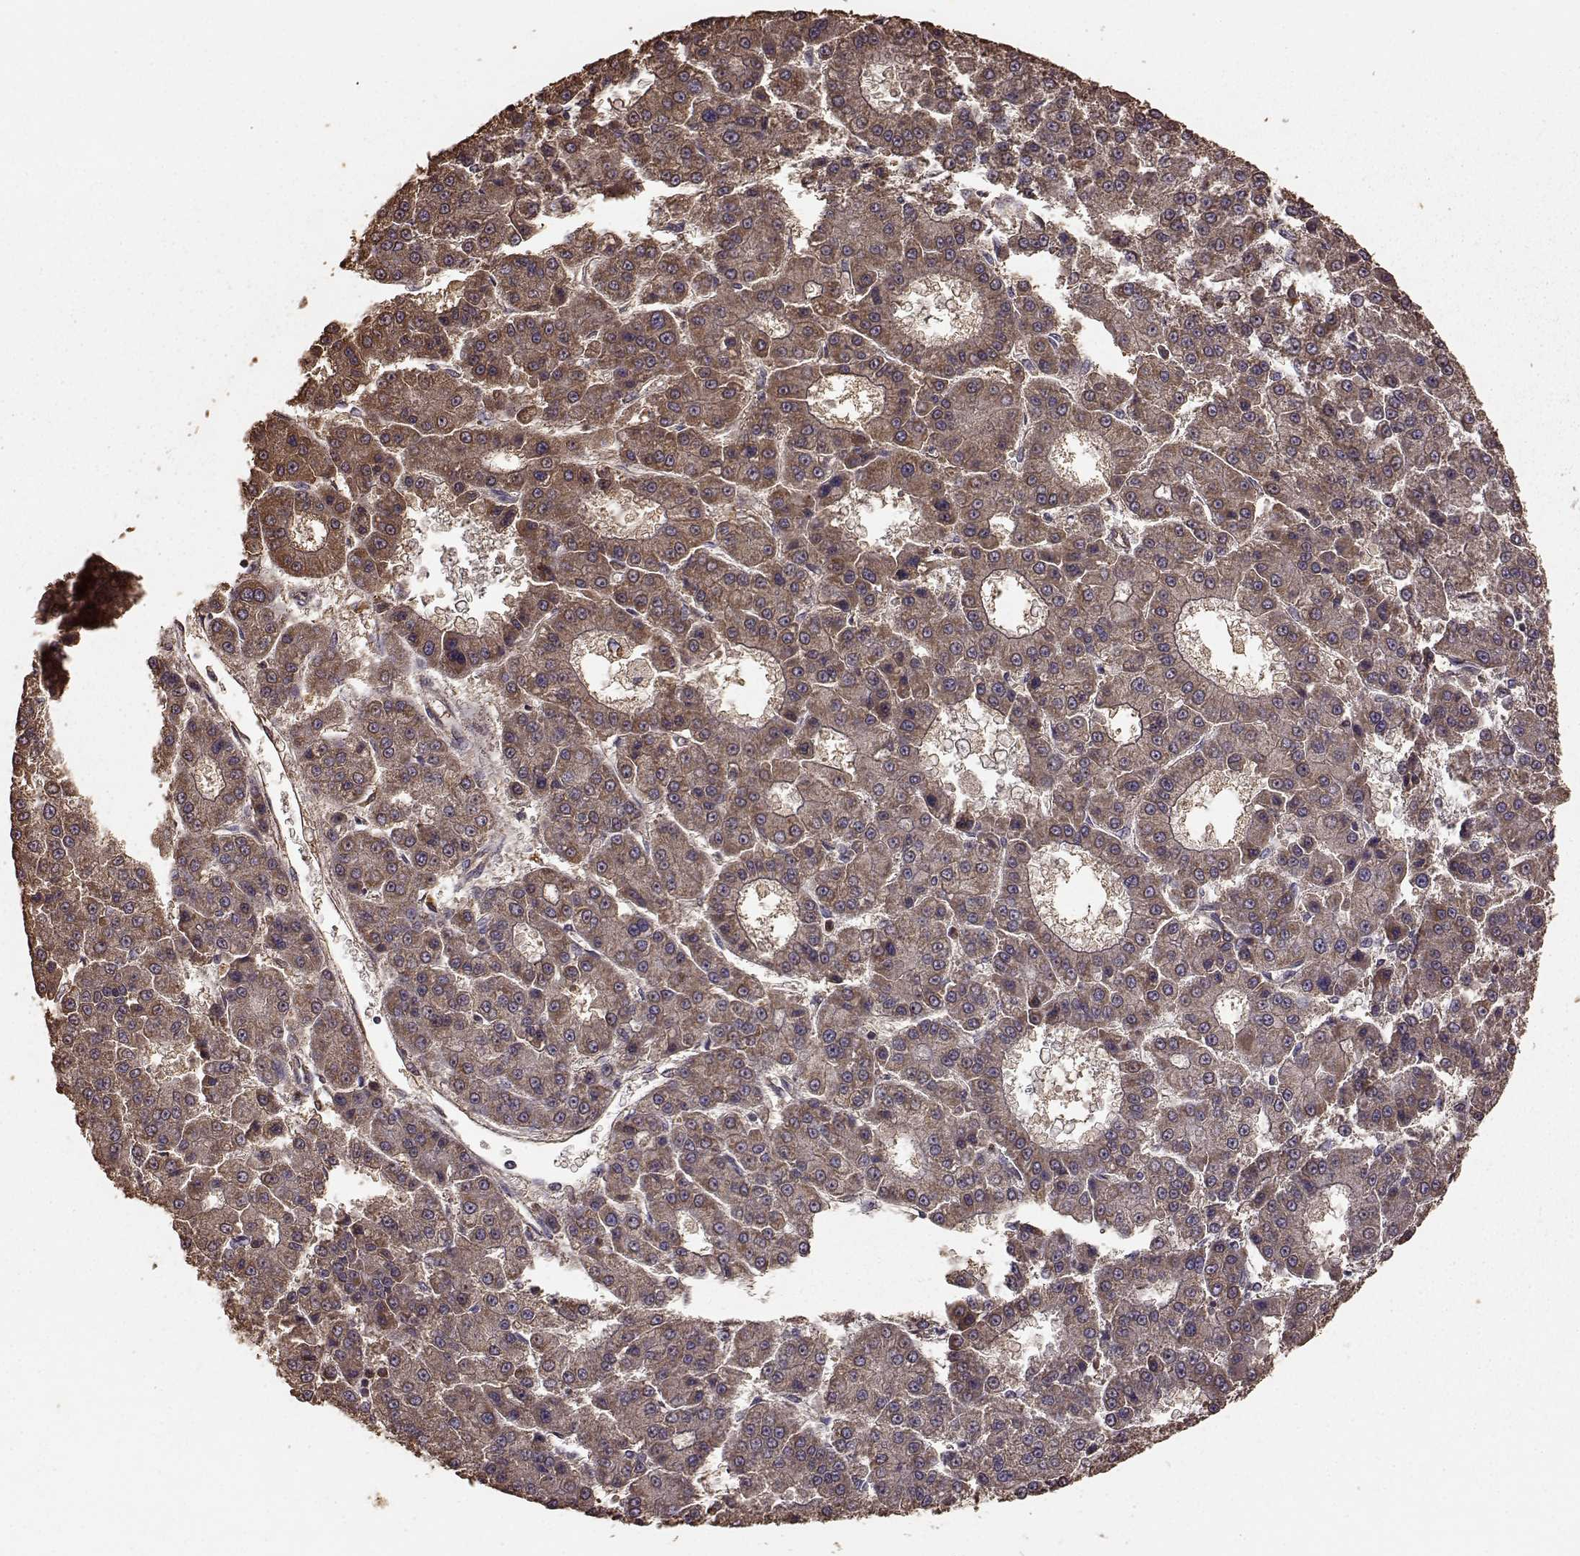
{"staining": {"intensity": "moderate", "quantity": ">75%", "location": "cytoplasmic/membranous"}, "tissue": "liver cancer", "cell_type": "Tumor cells", "image_type": "cancer", "snomed": [{"axis": "morphology", "description": "Carcinoma, Hepatocellular, NOS"}, {"axis": "topography", "description": "Liver"}], "caption": "Immunohistochemical staining of liver cancer shows medium levels of moderate cytoplasmic/membranous expression in approximately >75% of tumor cells. (DAB (3,3'-diaminobenzidine) = brown stain, brightfield microscopy at high magnification).", "gene": "PTGES2", "patient": {"sex": "male", "age": 70}}